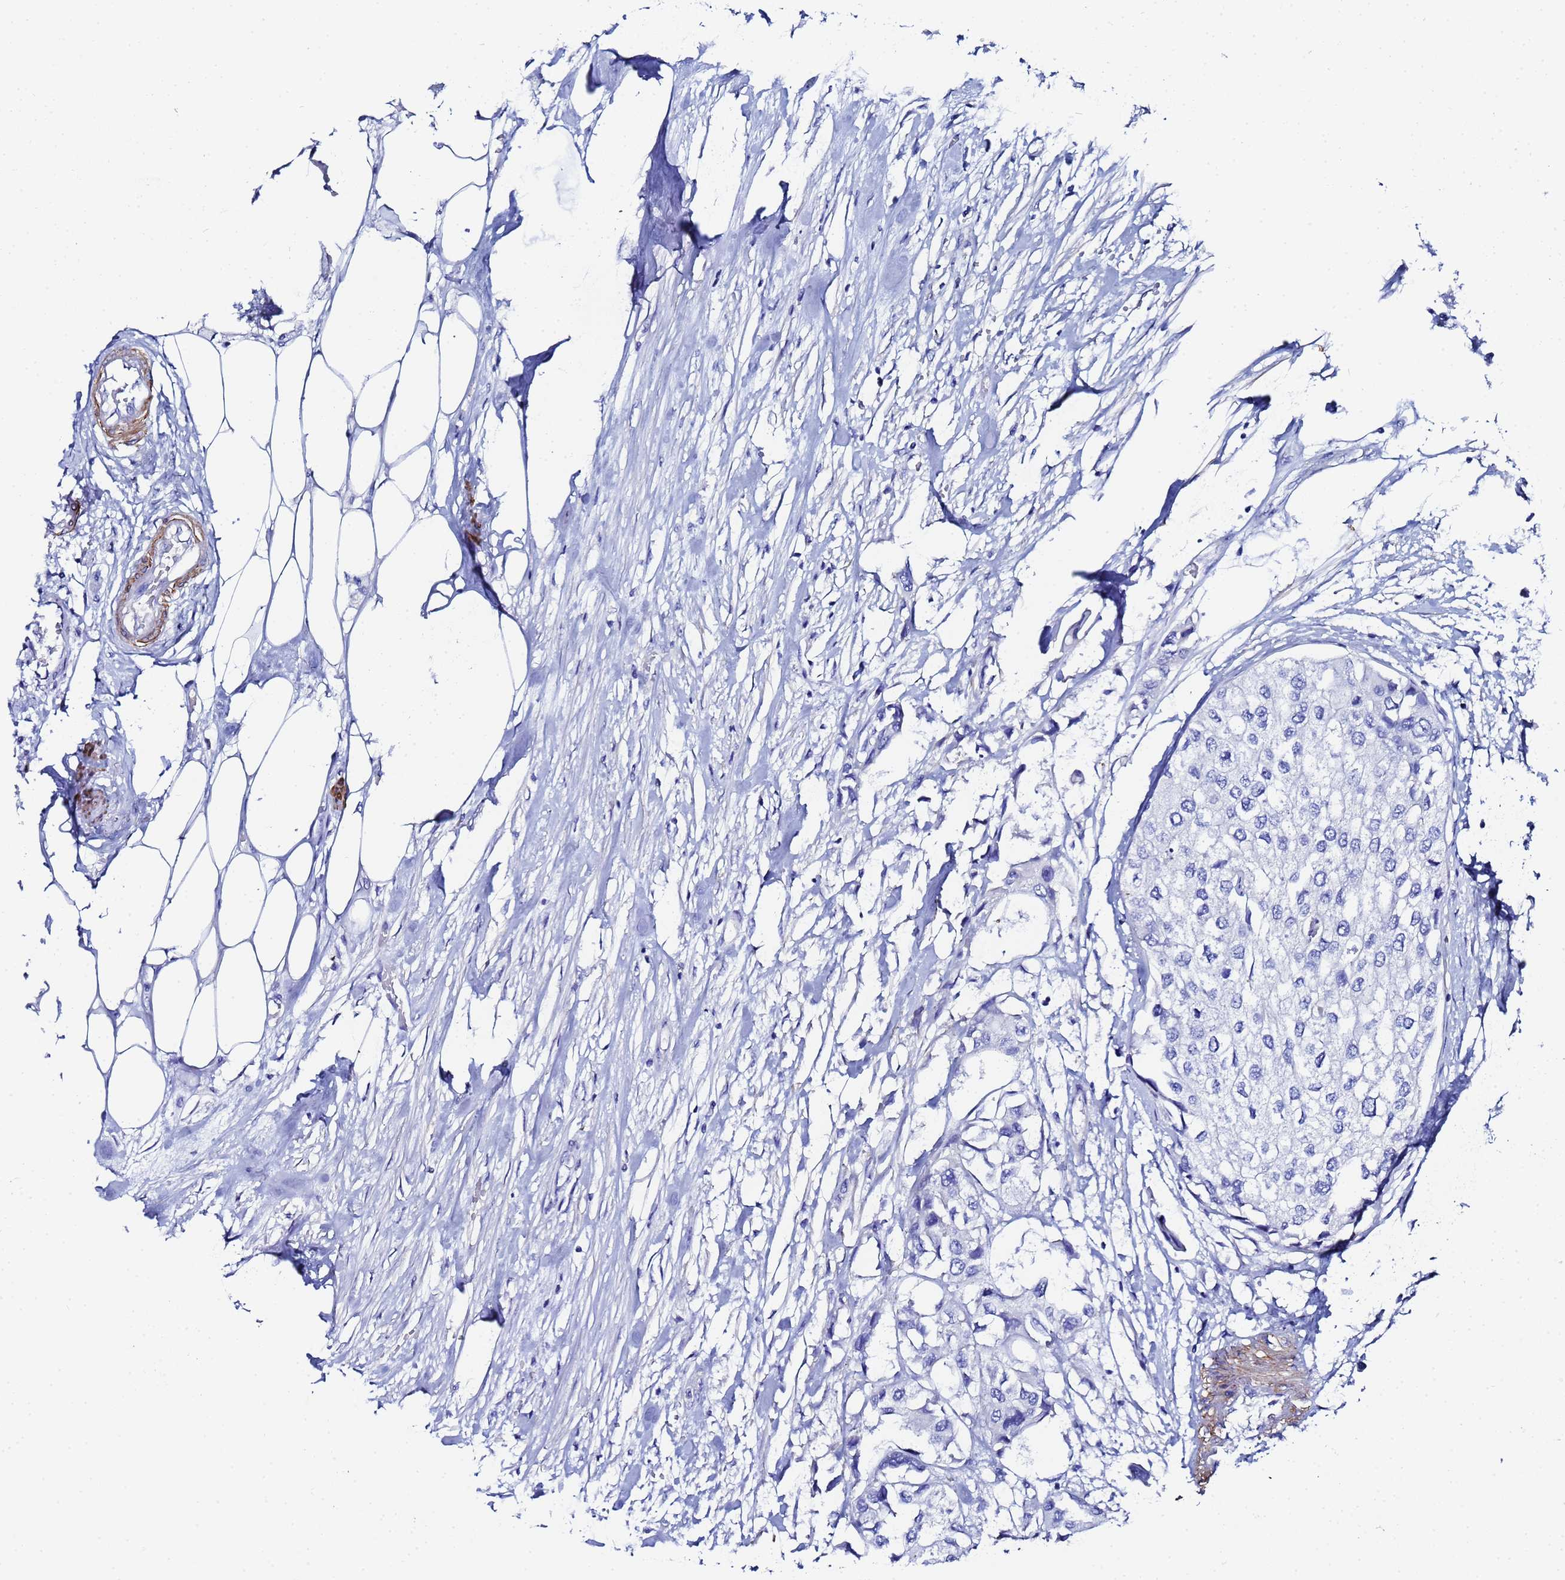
{"staining": {"intensity": "negative", "quantity": "none", "location": "none"}, "tissue": "urothelial cancer", "cell_type": "Tumor cells", "image_type": "cancer", "snomed": [{"axis": "morphology", "description": "Urothelial carcinoma, High grade"}, {"axis": "topography", "description": "Urinary bladder"}], "caption": "Urothelial carcinoma (high-grade) was stained to show a protein in brown. There is no significant staining in tumor cells.", "gene": "RAB39B", "patient": {"sex": "male", "age": 64}}